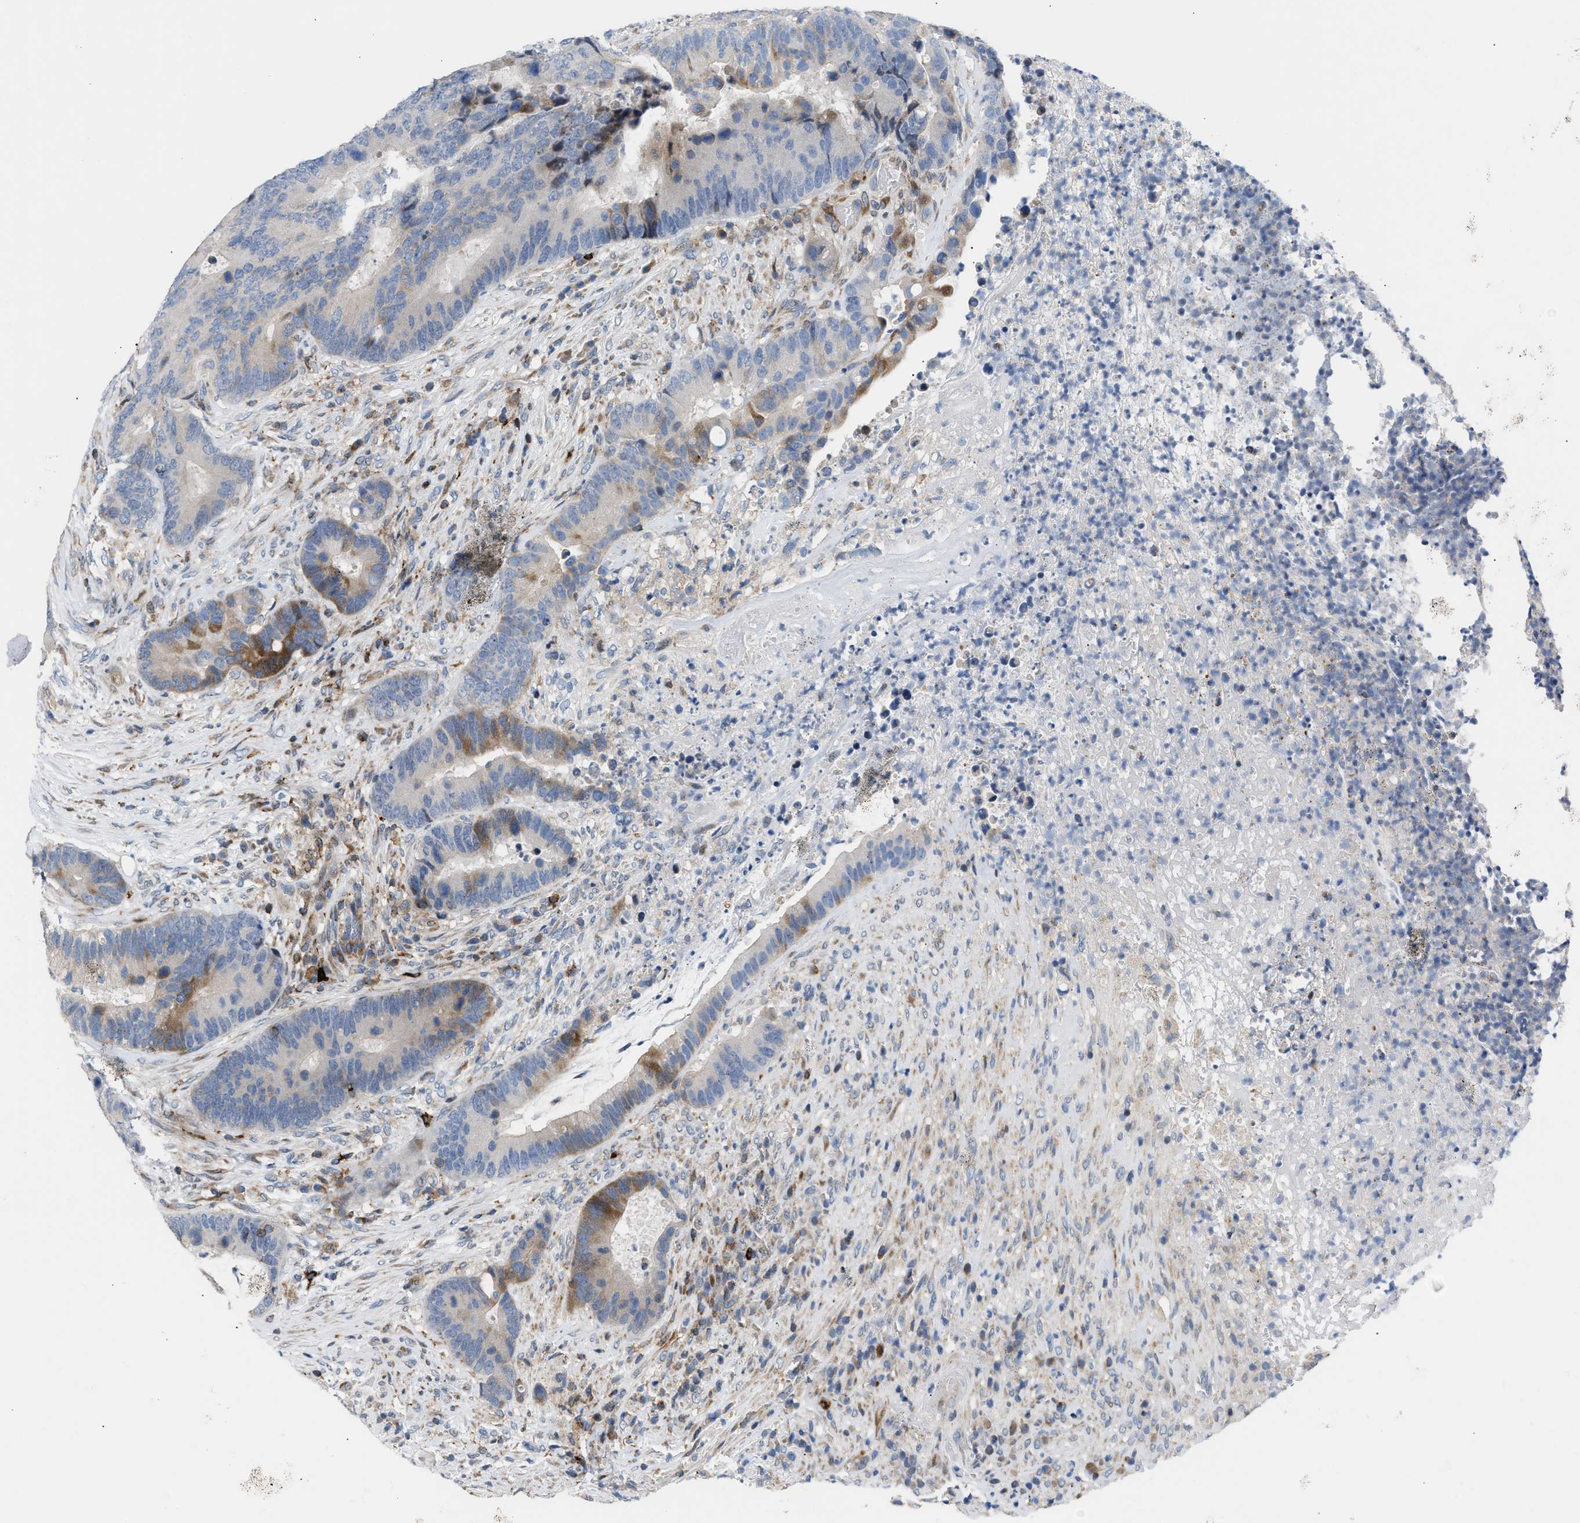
{"staining": {"intensity": "moderate", "quantity": "<25%", "location": "cytoplasmic/membranous"}, "tissue": "colorectal cancer", "cell_type": "Tumor cells", "image_type": "cancer", "snomed": [{"axis": "morphology", "description": "Adenocarcinoma, NOS"}, {"axis": "topography", "description": "Rectum"}], "caption": "Moderate cytoplasmic/membranous staining for a protein is present in approximately <25% of tumor cells of colorectal cancer using IHC.", "gene": "ATP9A", "patient": {"sex": "female", "age": 89}}